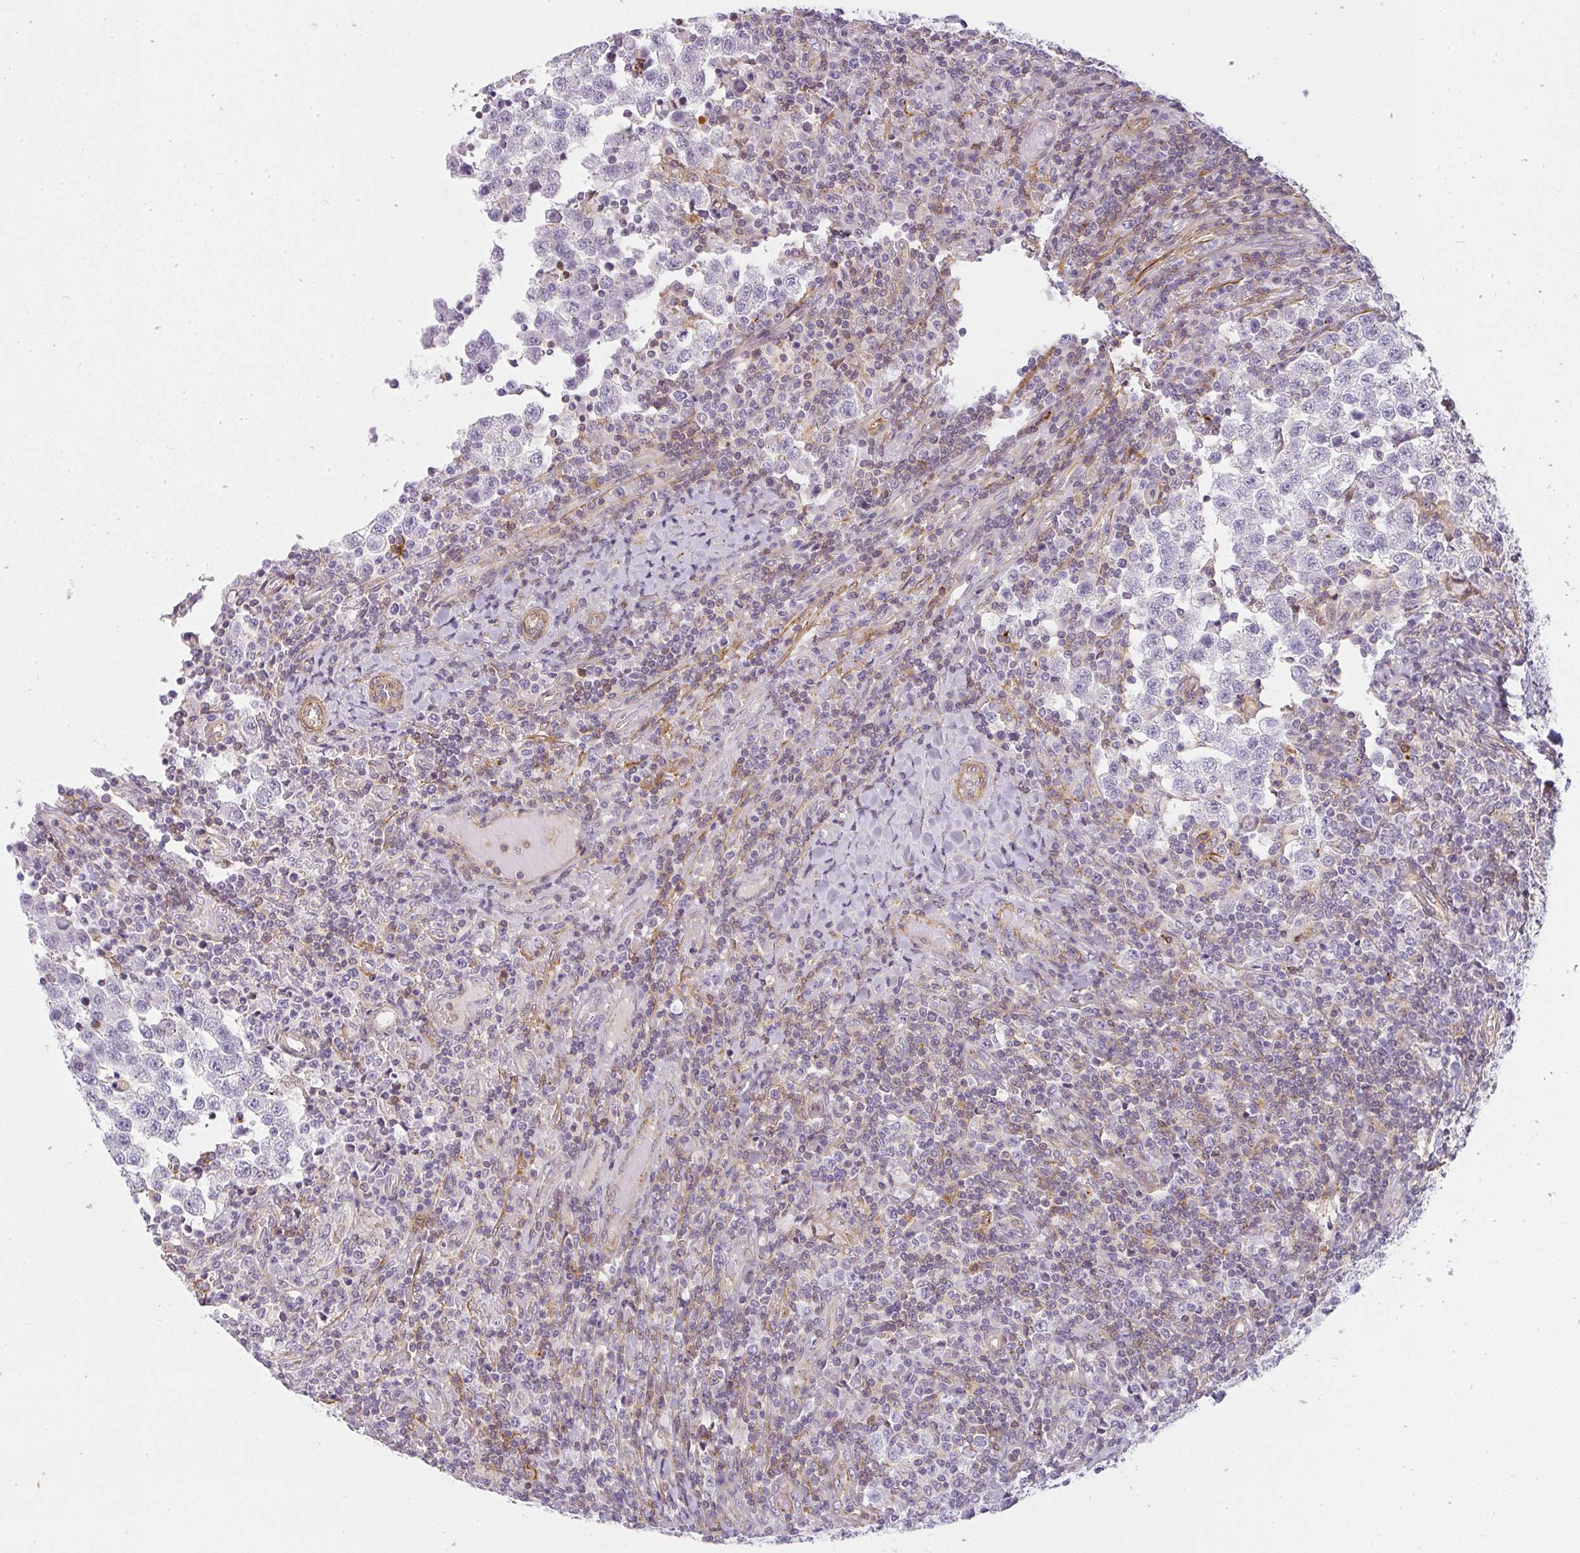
{"staining": {"intensity": "negative", "quantity": "none", "location": "none"}, "tissue": "testis cancer", "cell_type": "Tumor cells", "image_type": "cancer", "snomed": [{"axis": "morphology", "description": "Seminoma, NOS"}, {"axis": "topography", "description": "Testis"}], "caption": "Testis cancer was stained to show a protein in brown. There is no significant expression in tumor cells.", "gene": "SULF1", "patient": {"sex": "male", "age": 34}}